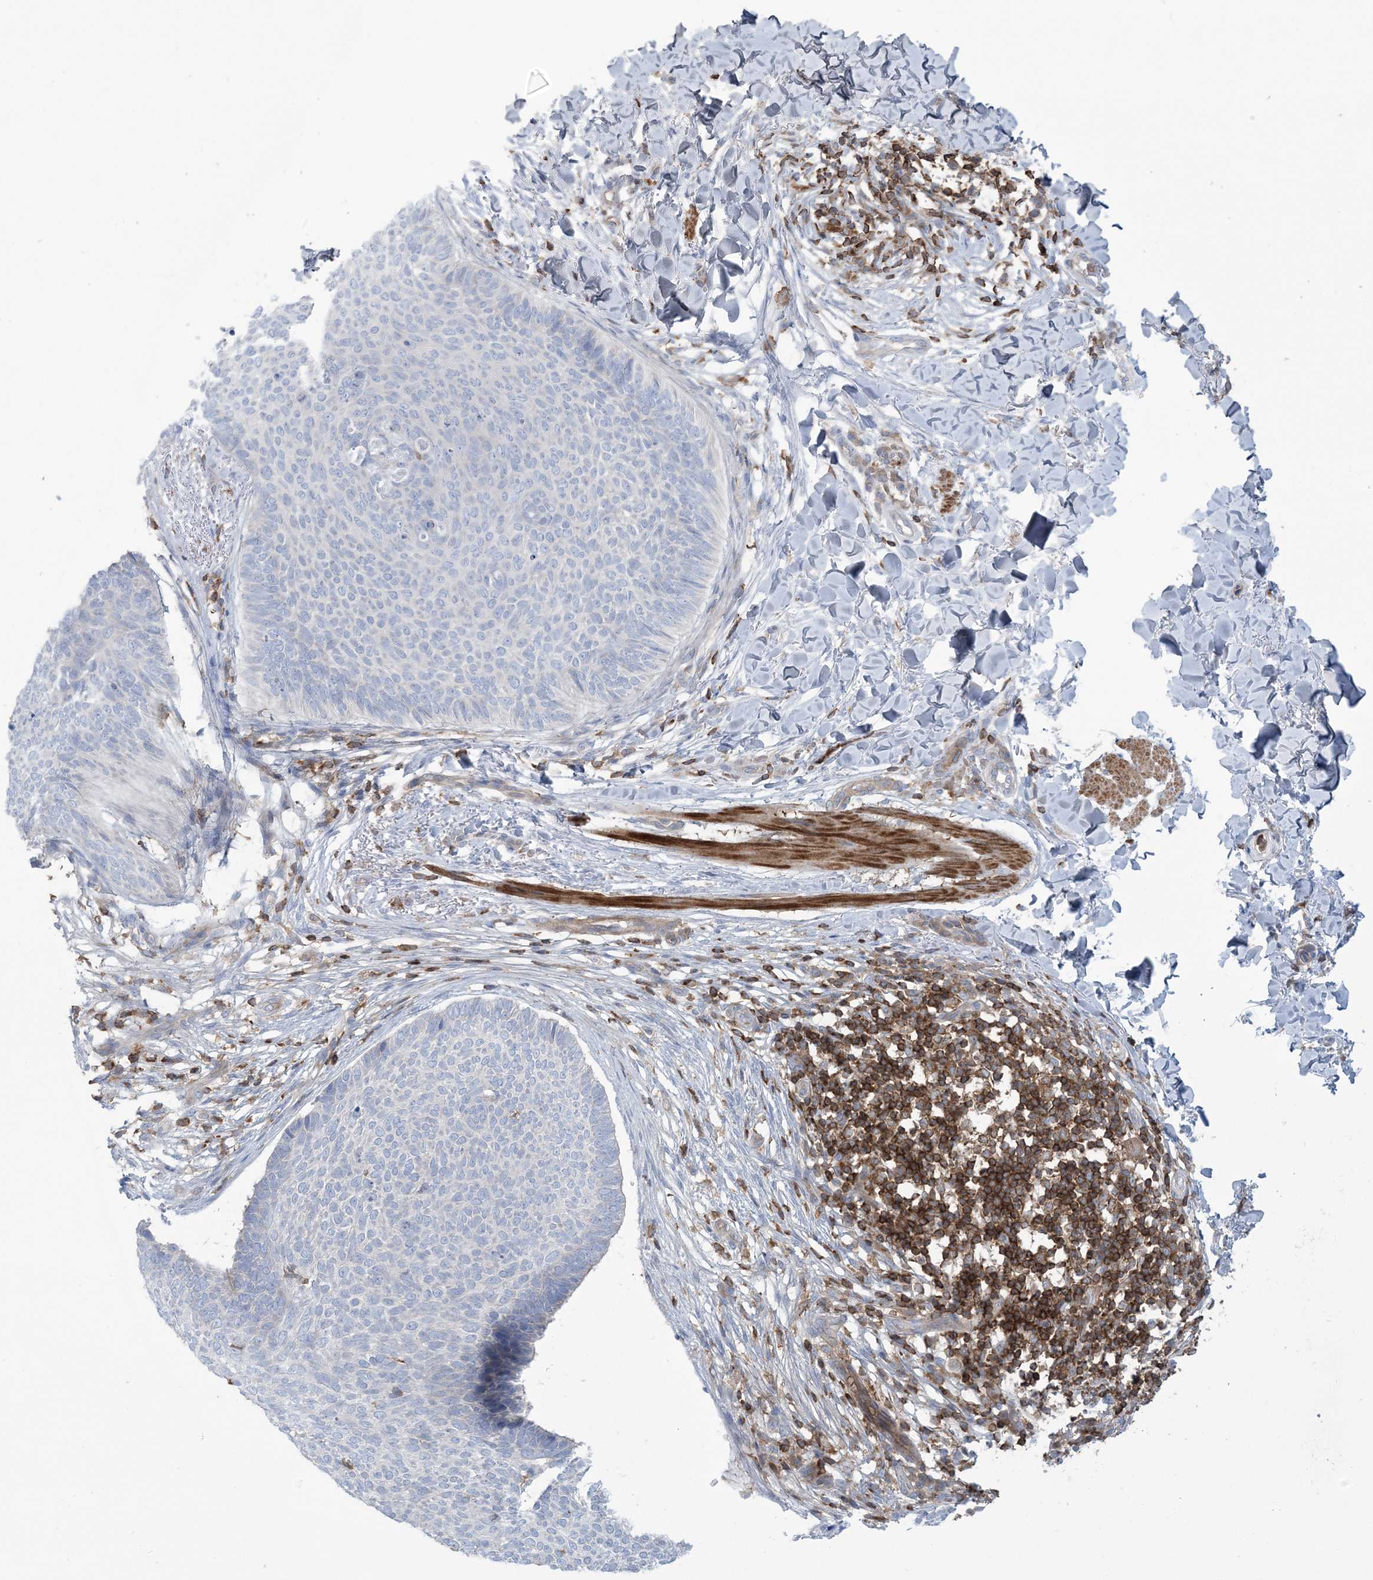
{"staining": {"intensity": "negative", "quantity": "none", "location": "none"}, "tissue": "skin cancer", "cell_type": "Tumor cells", "image_type": "cancer", "snomed": [{"axis": "morphology", "description": "Normal tissue, NOS"}, {"axis": "morphology", "description": "Basal cell carcinoma"}, {"axis": "topography", "description": "Skin"}], "caption": "This is an immunohistochemistry (IHC) micrograph of human skin basal cell carcinoma. There is no positivity in tumor cells.", "gene": "ARHGAP30", "patient": {"sex": "male", "age": 50}}